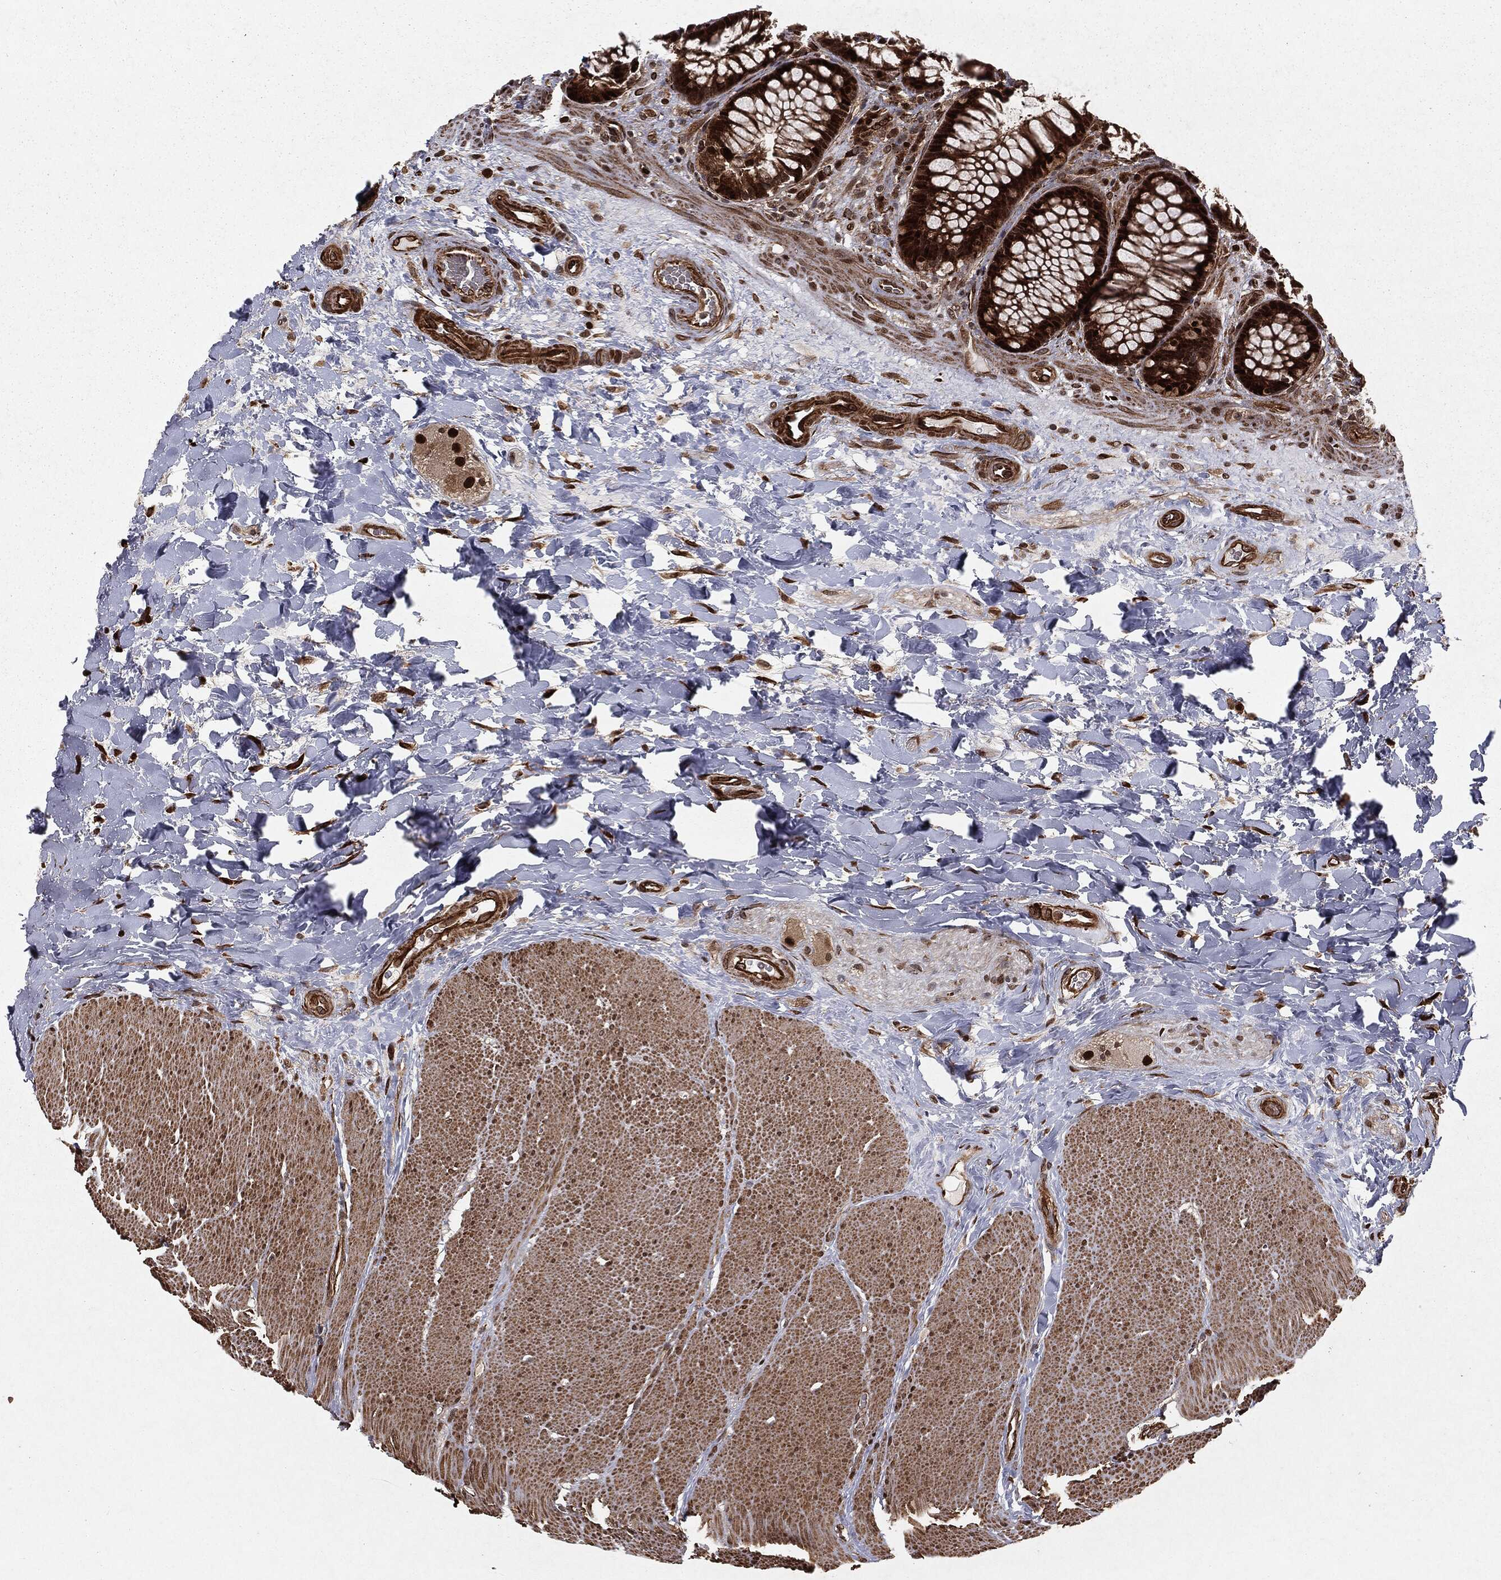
{"staining": {"intensity": "strong", "quantity": ">75%", "location": "cytoplasmic/membranous,nuclear"}, "tissue": "rectum", "cell_type": "Glandular cells", "image_type": "normal", "snomed": [{"axis": "morphology", "description": "Normal tissue, NOS"}, {"axis": "topography", "description": "Rectum"}], "caption": "Immunohistochemistry (DAB (3,3'-diaminobenzidine)) staining of normal human rectum displays strong cytoplasmic/membranous,nuclear protein expression in approximately >75% of glandular cells.", "gene": "RANBP9", "patient": {"sex": "female", "age": 58}}